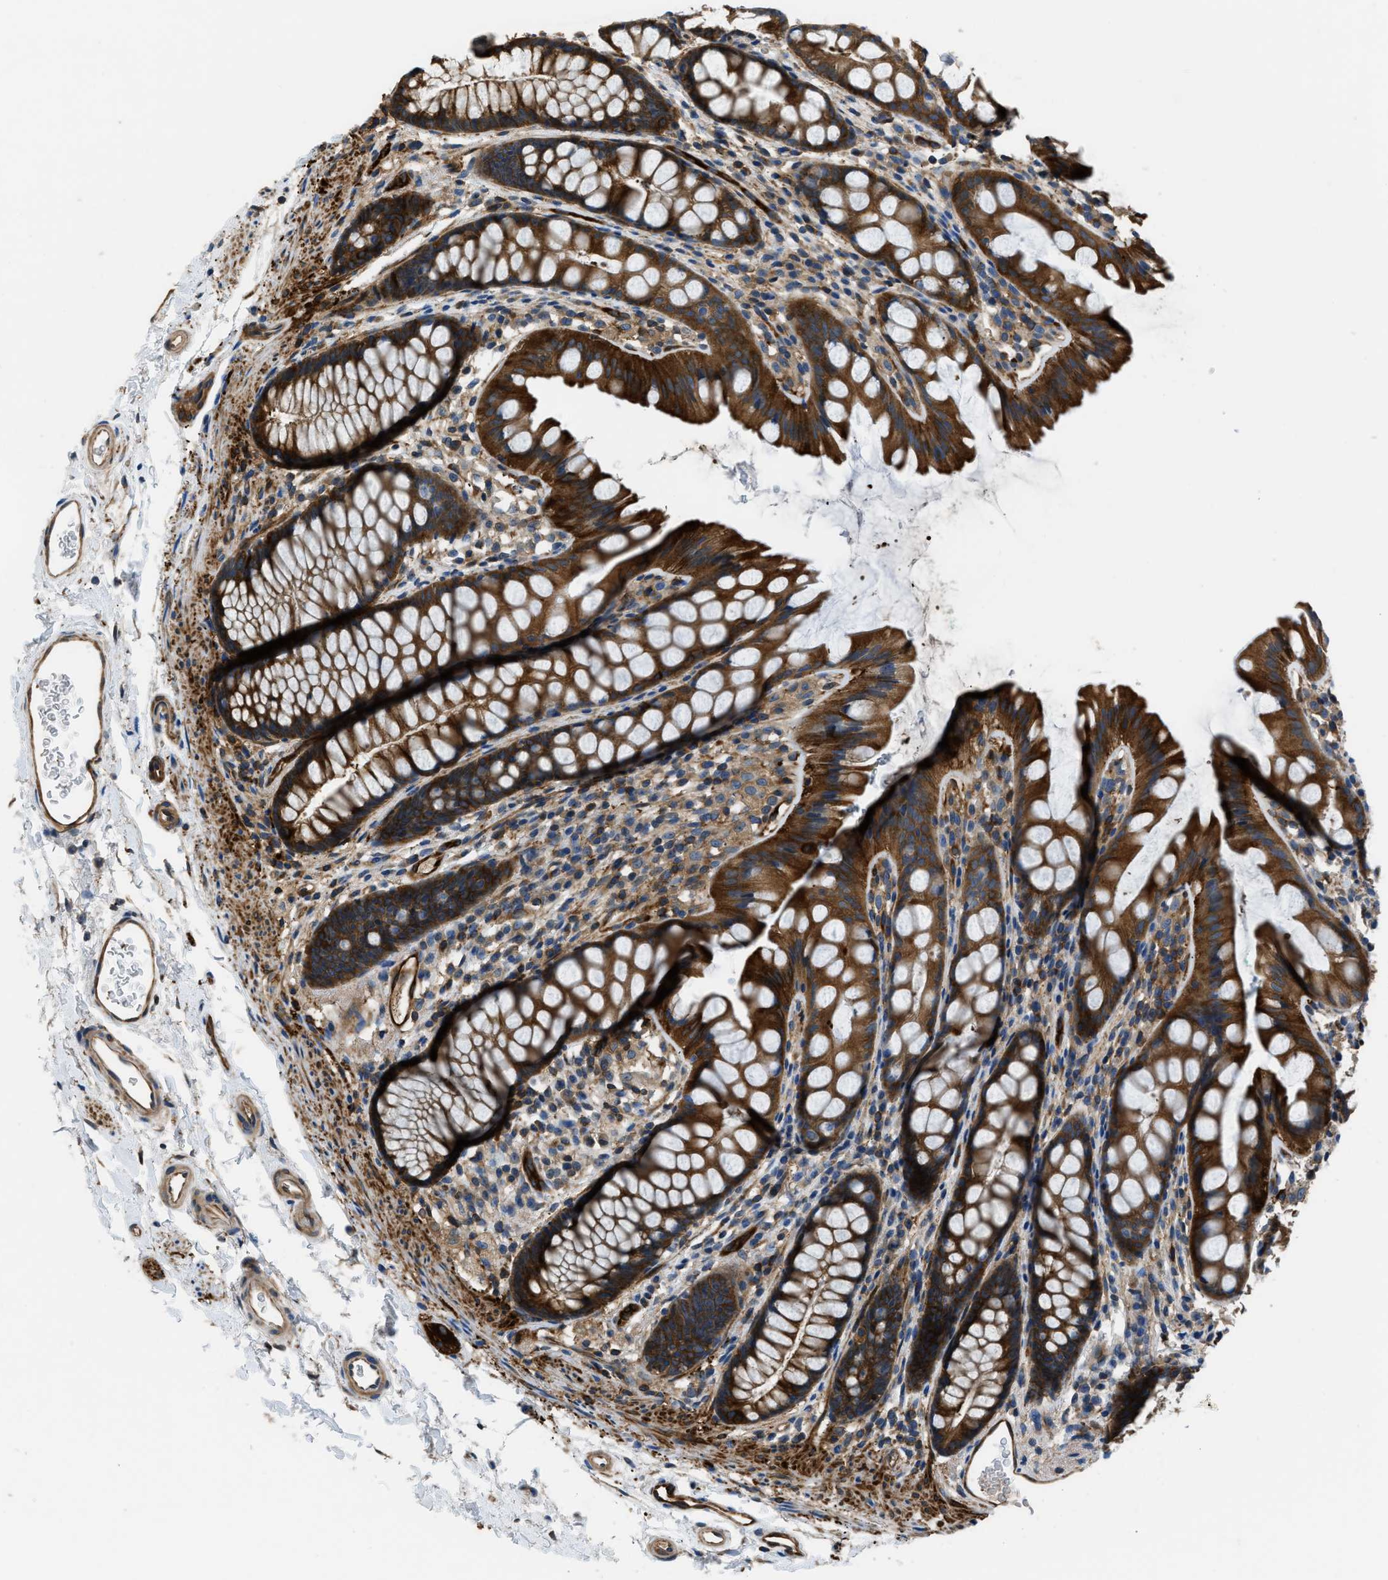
{"staining": {"intensity": "strong", "quantity": ">75%", "location": "cytoplasmic/membranous"}, "tissue": "rectum", "cell_type": "Glandular cells", "image_type": "normal", "snomed": [{"axis": "morphology", "description": "Normal tissue, NOS"}, {"axis": "topography", "description": "Rectum"}], "caption": "Glandular cells reveal high levels of strong cytoplasmic/membranous expression in approximately >75% of cells in unremarkable human rectum.", "gene": "PFKP", "patient": {"sex": "female", "age": 65}}